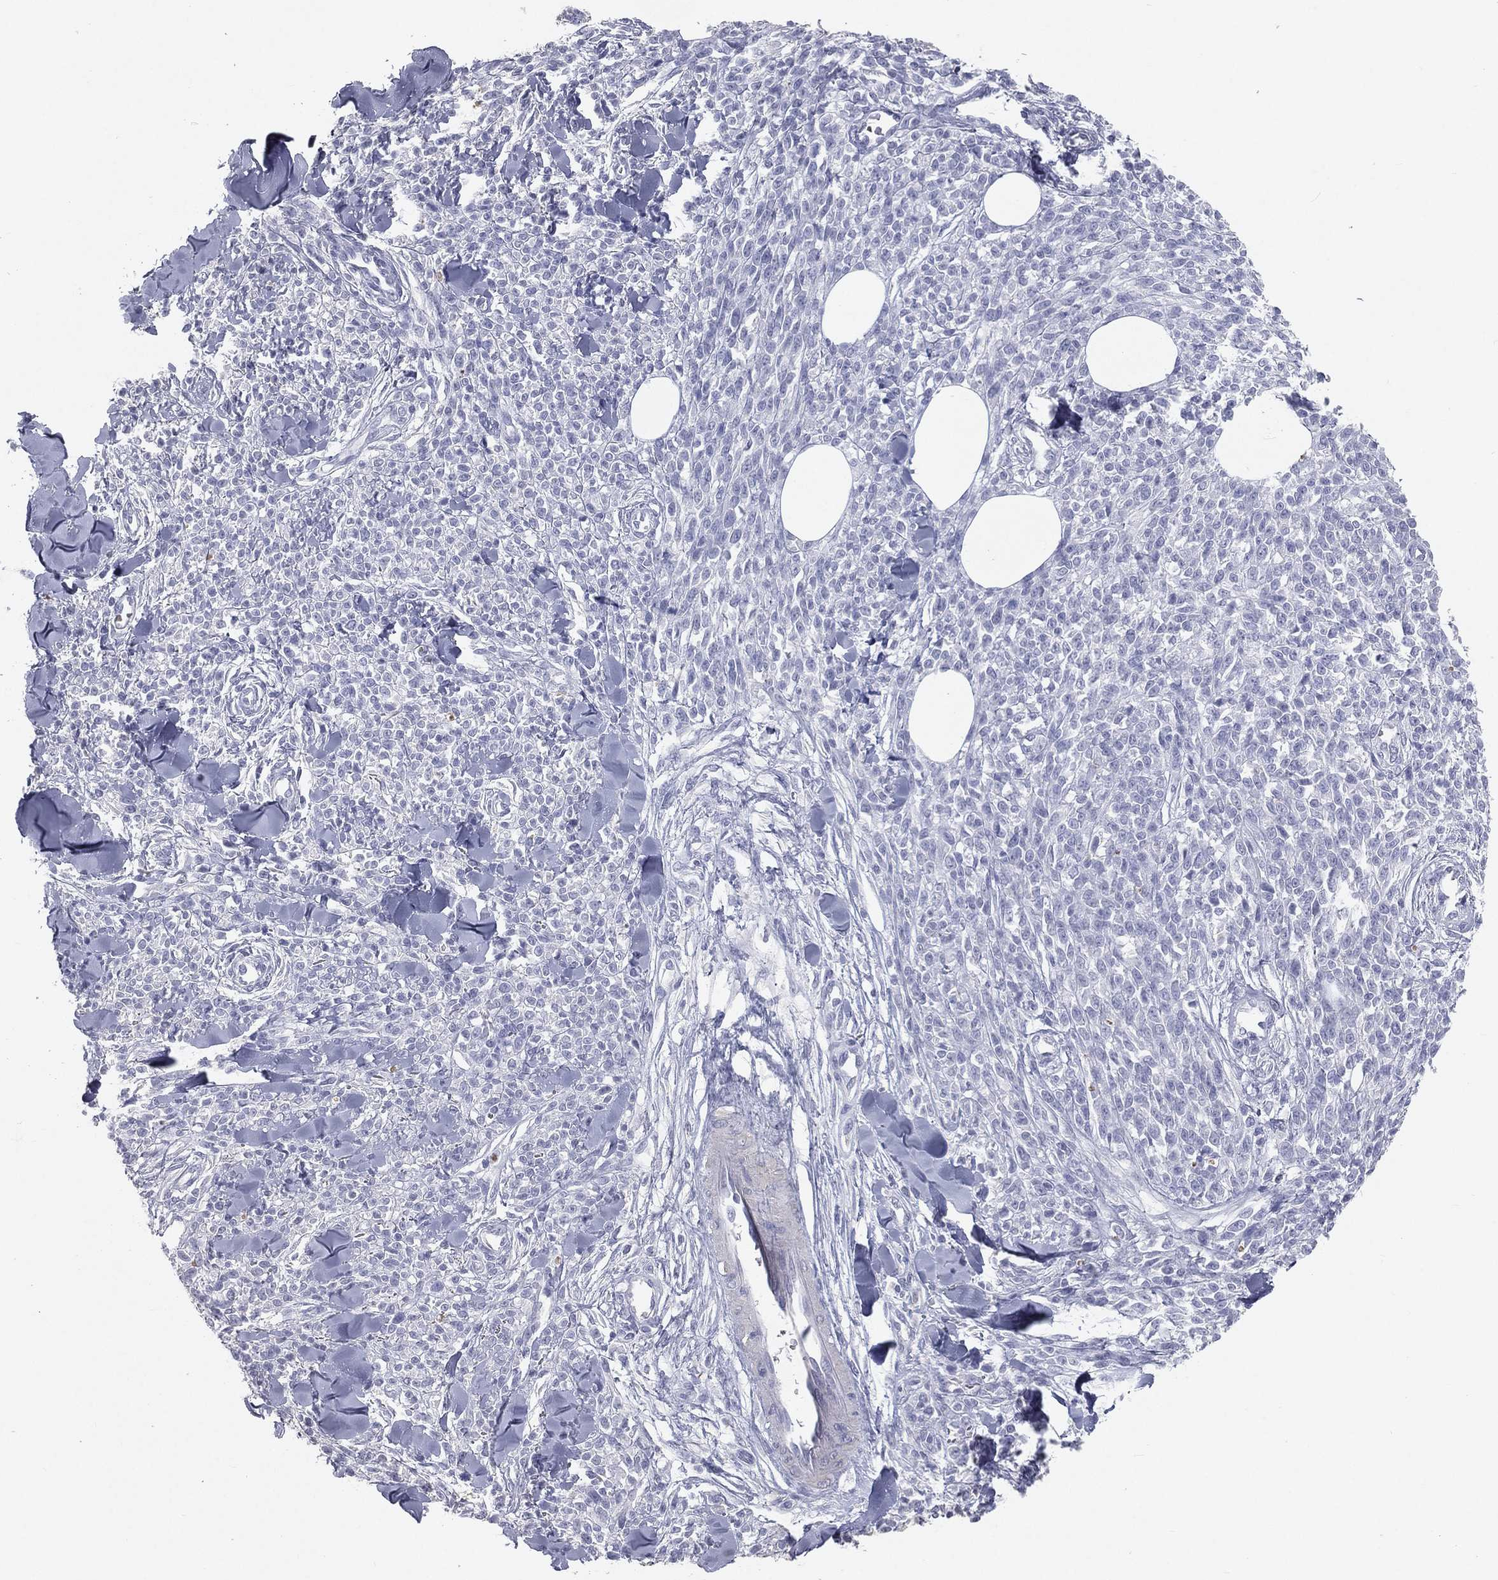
{"staining": {"intensity": "negative", "quantity": "none", "location": "none"}, "tissue": "melanoma", "cell_type": "Tumor cells", "image_type": "cancer", "snomed": [{"axis": "morphology", "description": "Malignant melanoma, NOS"}, {"axis": "topography", "description": "Skin"}, {"axis": "topography", "description": "Skin of trunk"}], "caption": "Tumor cells are negative for brown protein staining in melanoma.", "gene": "ESX1", "patient": {"sex": "male", "age": 74}}